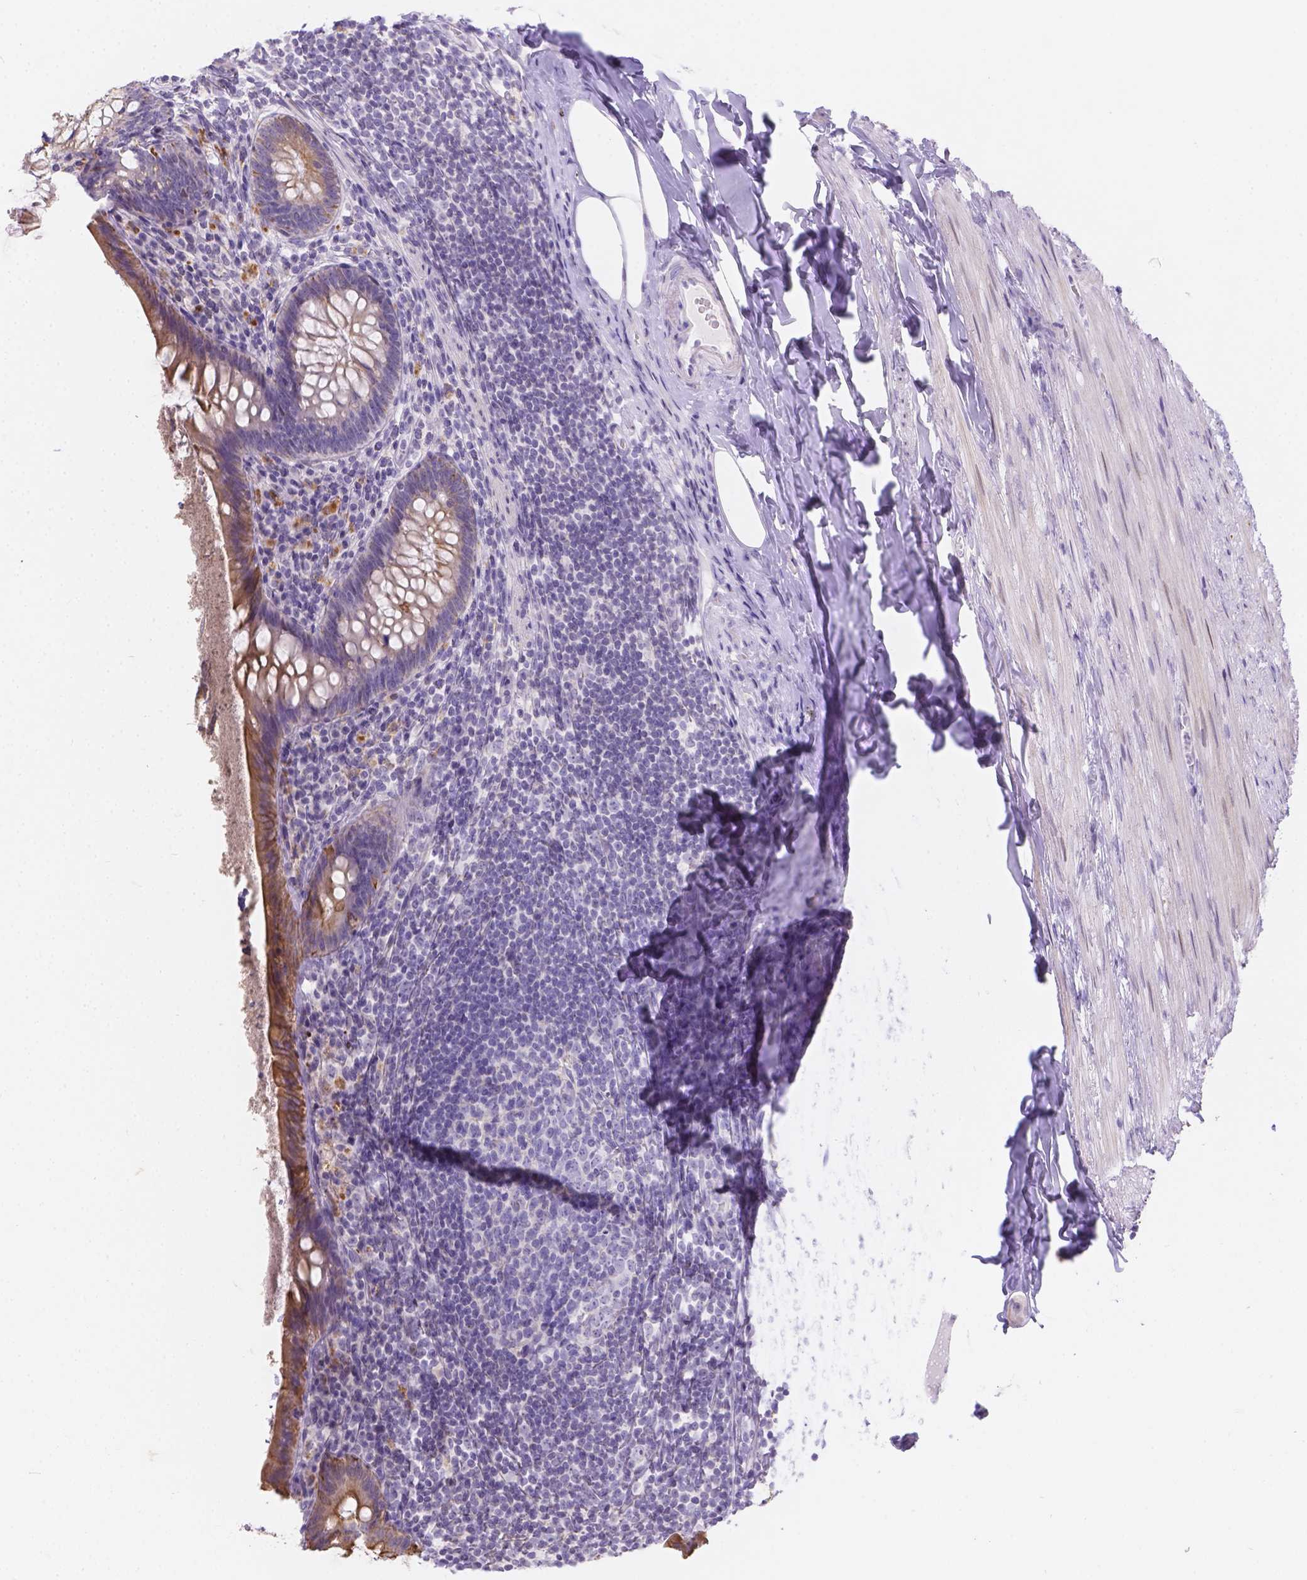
{"staining": {"intensity": "moderate", "quantity": "25%-75%", "location": "cytoplasmic/membranous"}, "tissue": "appendix", "cell_type": "Glandular cells", "image_type": "normal", "snomed": [{"axis": "morphology", "description": "Normal tissue, NOS"}, {"axis": "topography", "description": "Appendix"}], "caption": "The histopathology image displays immunohistochemical staining of benign appendix. There is moderate cytoplasmic/membranous positivity is appreciated in approximately 25%-75% of glandular cells.", "gene": "DMWD", "patient": {"sex": "male", "age": 47}}